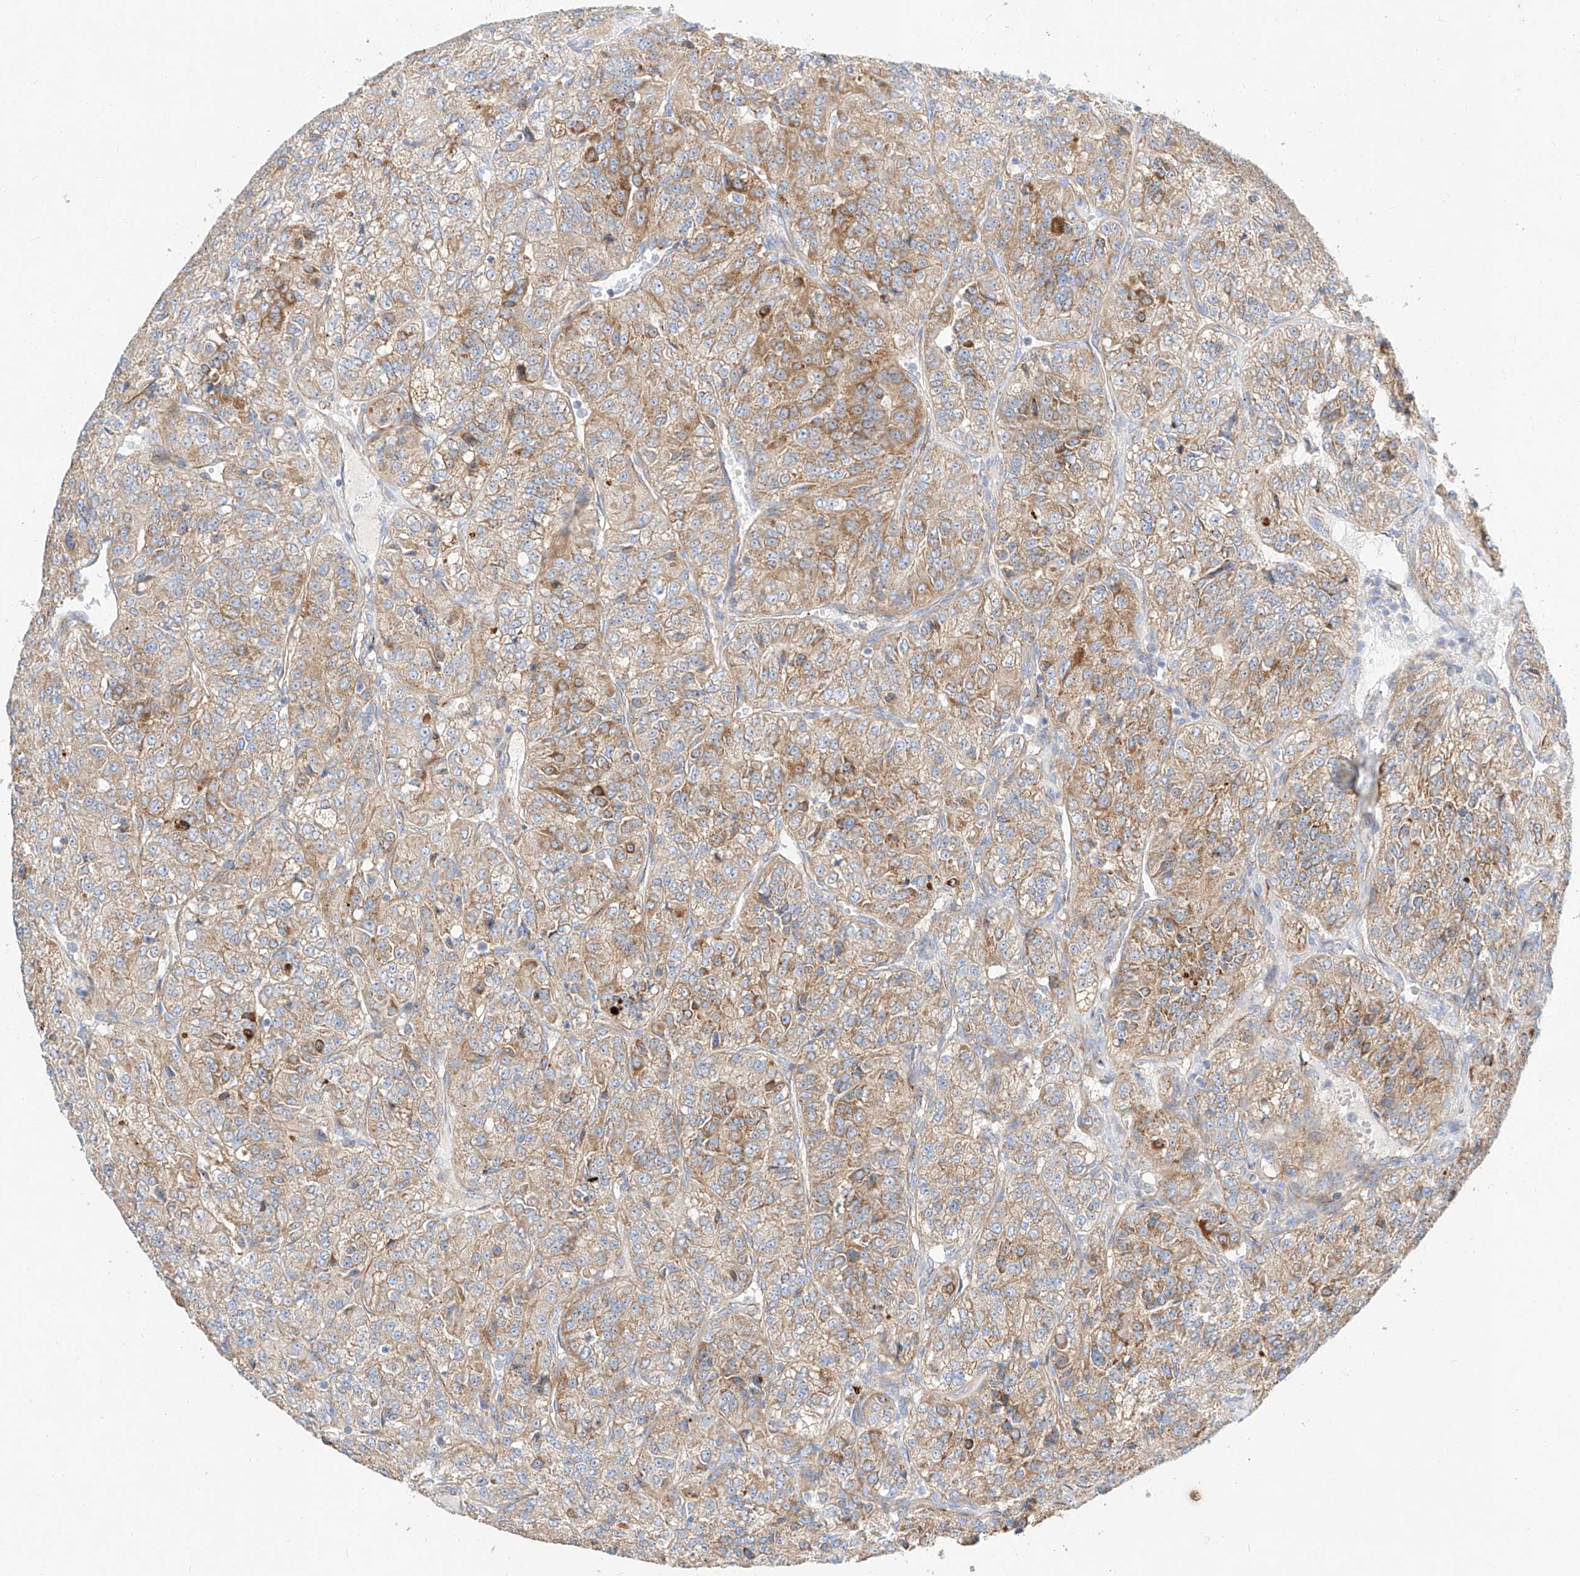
{"staining": {"intensity": "strong", "quantity": "25%-75%", "location": "cytoplasmic/membranous"}, "tissue": "renal cancer", "cell_type": "Tumor cells", "image_type": "cancer", "snomed": [{"axis": "morphology", "description": "Adenocarcinoma, NOS"}, {"axis": "topography", "description": "Kidney"}], "caption": "Immunohistochemistry (IHC) histopathology image of human renal cancer (adenocarcinoma) stained for a protein (brown), which displays high levels of strong cytoplasmic/membranous expression in approximately 25%-75% of tumor cells.", "gene": "CST9", "patient": {"sex": "female", "age": 63}}